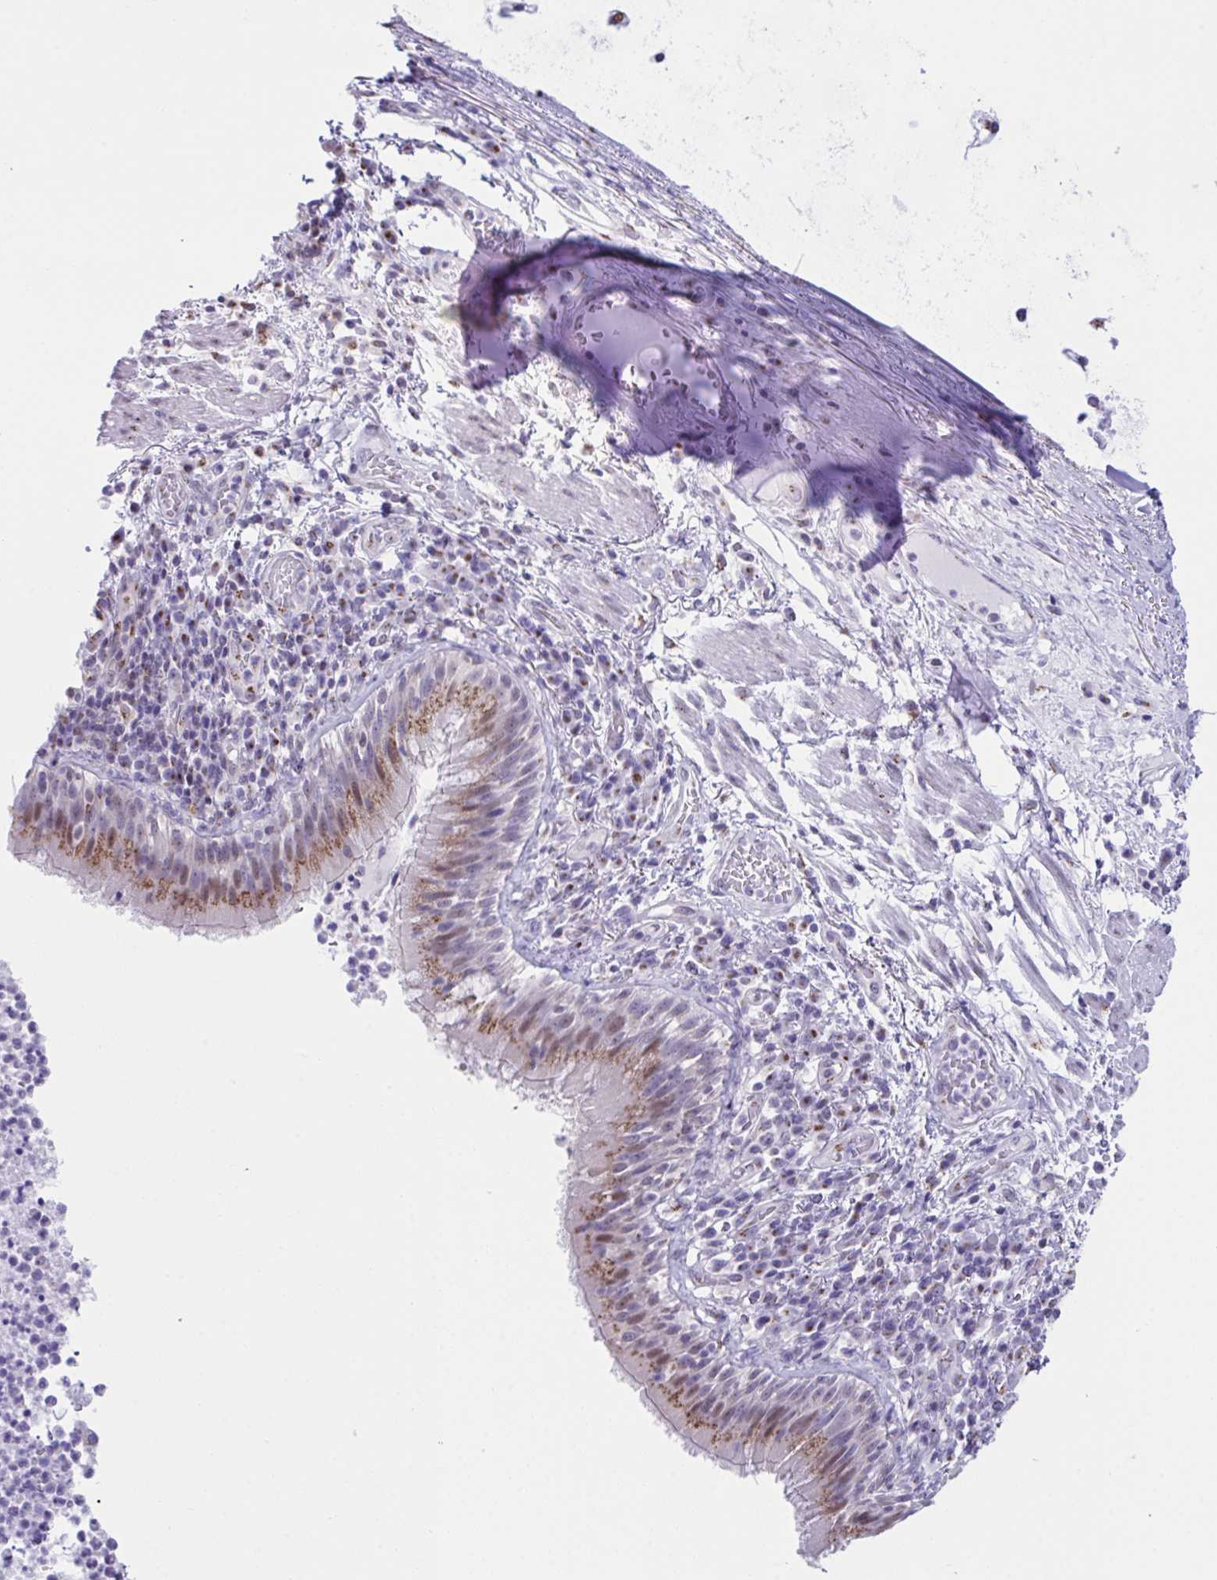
{"staining": {"intensity": "moderate", "quantity": "25%-75%", "location": "cytoplasmic/membranous"}, "tissue": "bronchus", "cell_type": "Respiratory epithelial cells", "image_type": "normal", "snomed": [{"axis": "morphology", "description": "Normal tissue, NOS"}, {"axis": "topography", "description": "Cartilage tissue"}, {"axis": "topography", "description": "Bronchus"}], "caption": "Human bronchus stained with a brown dye displays moderate cytoplasmic/membranous positive staining in about 25%-75% of respiratory epithelial cells.", "gene": "SCLY", "patient": {"sex": "male", "age": 56}}